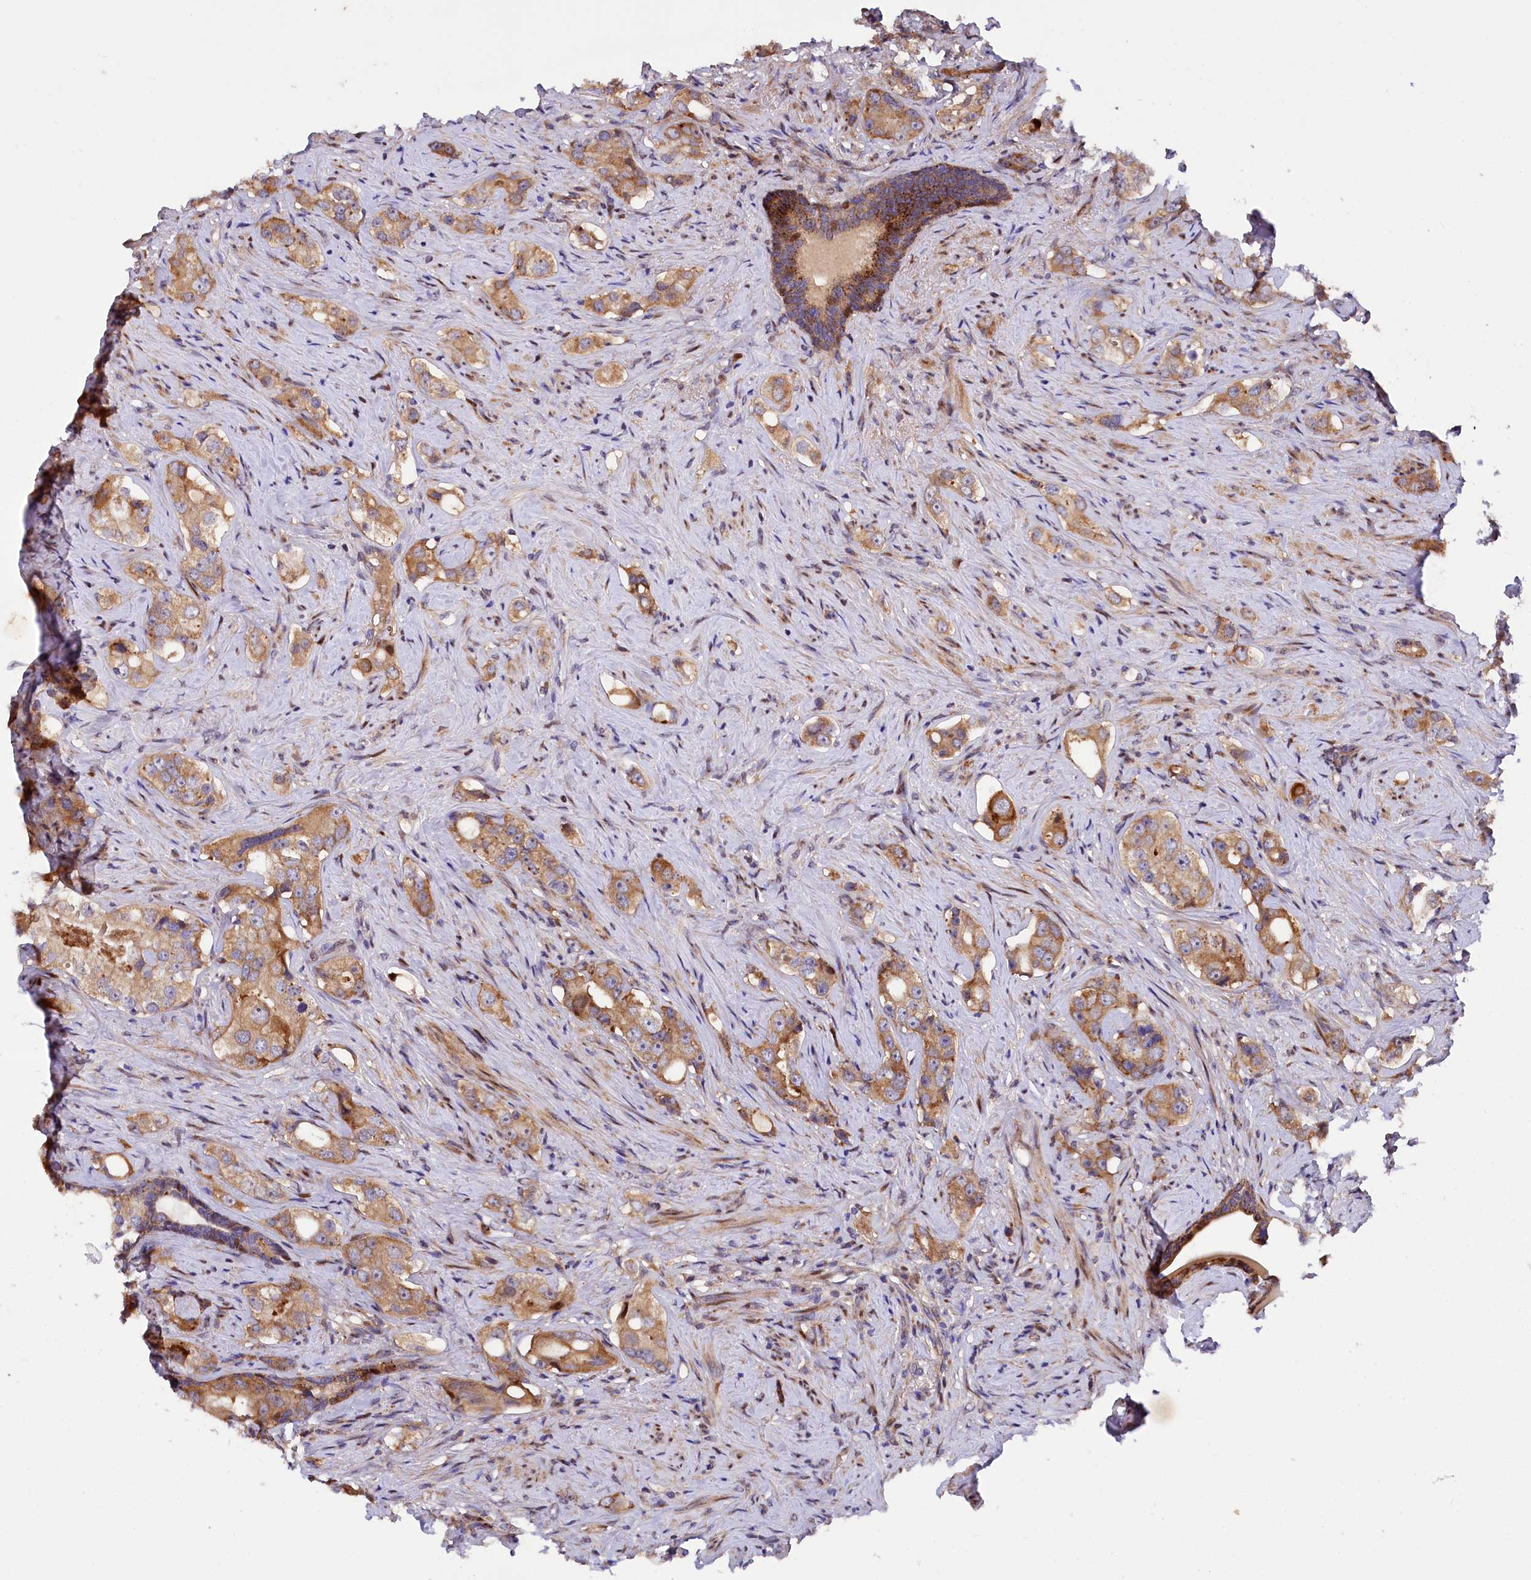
{"staining": {"intensity": "moderate", "quantity": ">75%", "location": "cytoplasmic/membranous"}, "tissue": "prostate cancer", "cell_type": "Tumor cells", "image_type": "cancer", "snomed": [{"axis": "morphology", "description": "Adenocarcinoma, High grade"}, {"axis": "topography", "description": "Prostate"}], "caption": "Protein analysis of prostate cancer tissue shows moderate cytoplasmic/membranous expression in about >75% of tumor cells. (DAB IHC with brightfield microscopy, high magnification).", "gene": "PDZRN3", "patient": {"sex": "male", "age": 63}}